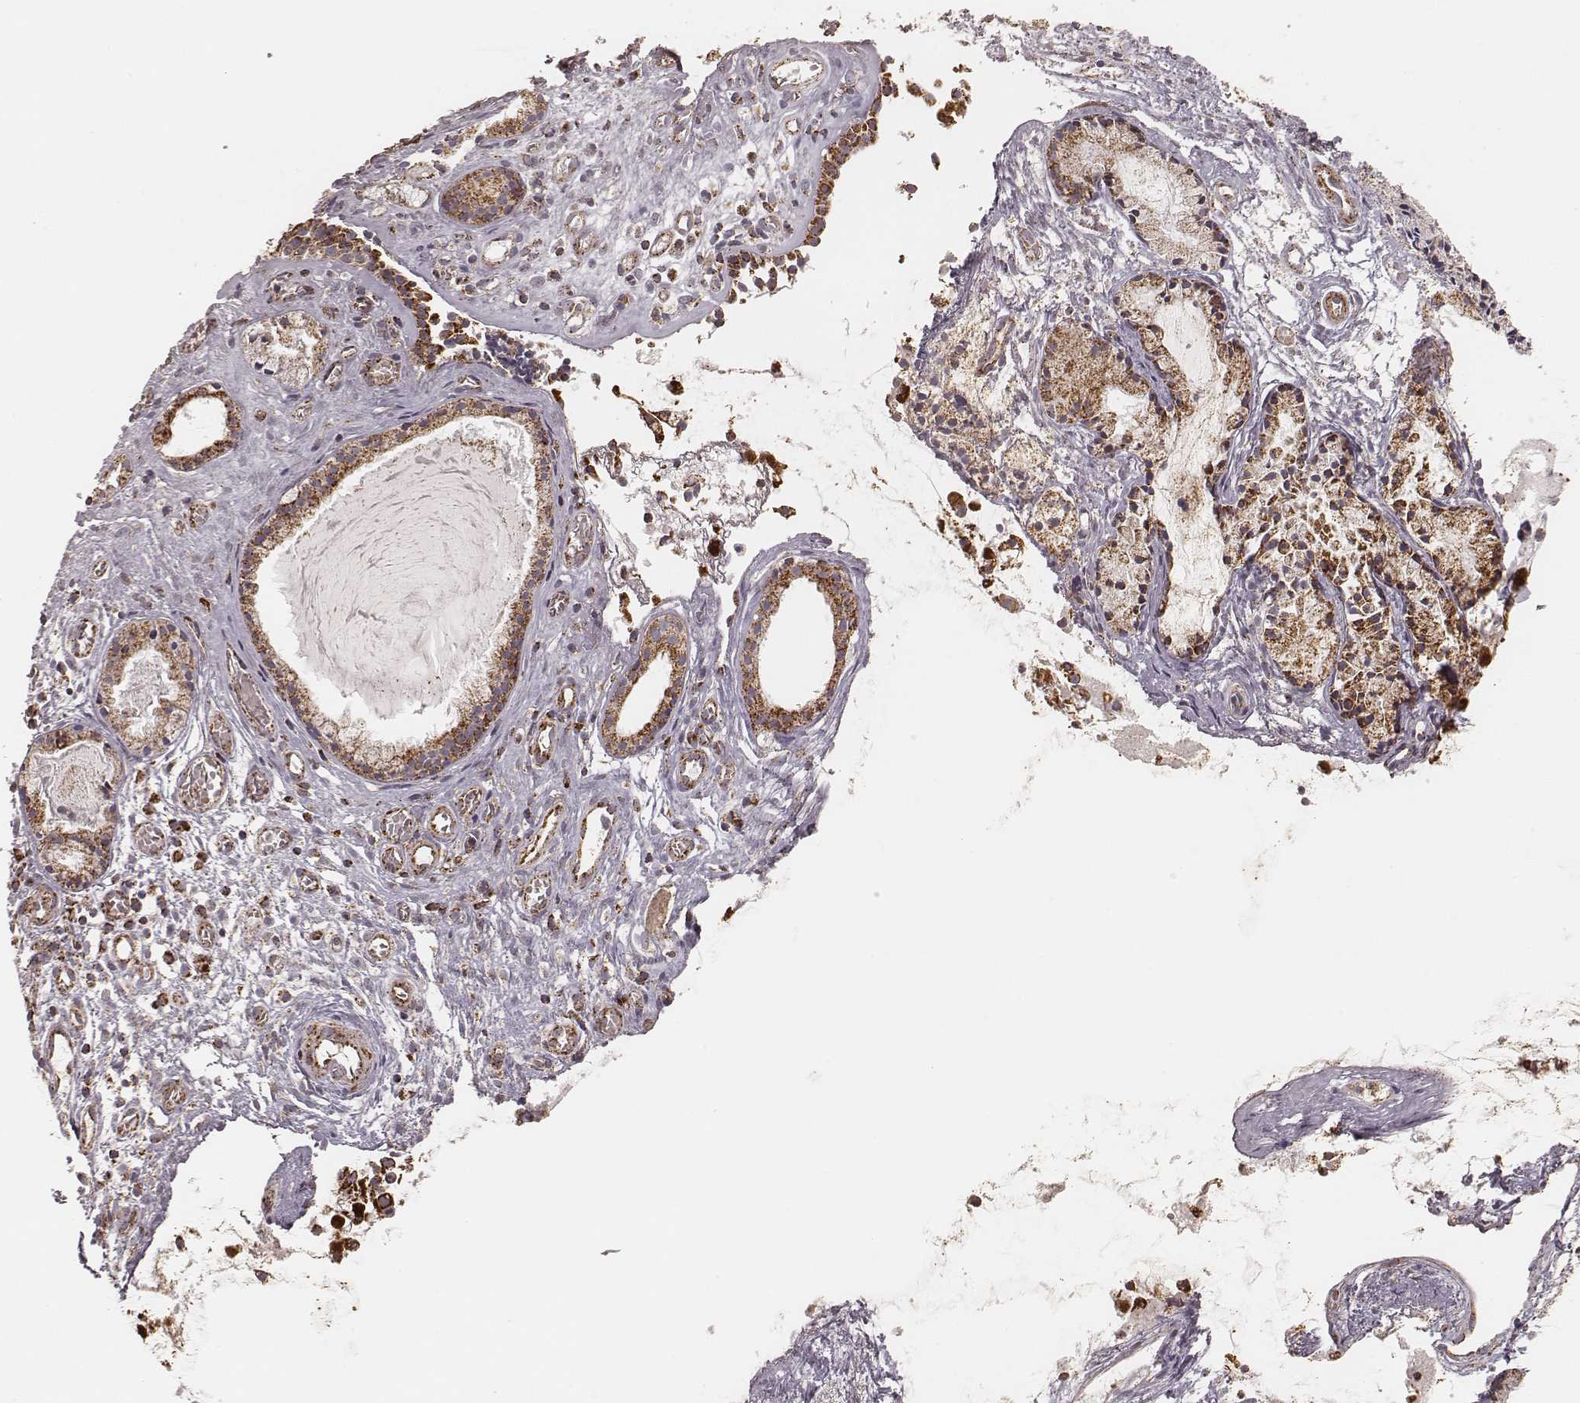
{"staining": {"intensity": "strong", "quantity": ">75%", "location": "cytoplasmic/membranous"}, "tissue": "nasopharynx", "cell_type": "Respiratory epithelial cells", "image_type": "normal", "snomed": [{"axis": "morphology", "description": "Normal tissue, NOS"}, {"axis": "topography", "description": "Nasopharynx"}], "caption": "Immunohistochemical staining of benign human nasopharynx displays >75% levels of strong cytoplasmic/membranous protein positivity in about >75% of respiratory epithelial cells. The staining is performed using DAB (3,3'-diaminobenzidine) brown chromogen to label protein expression. The nuclei are counter-stained blue using hematoxylin.", "gene": "CS", "patient": {"sex": "male", "age": 31}}